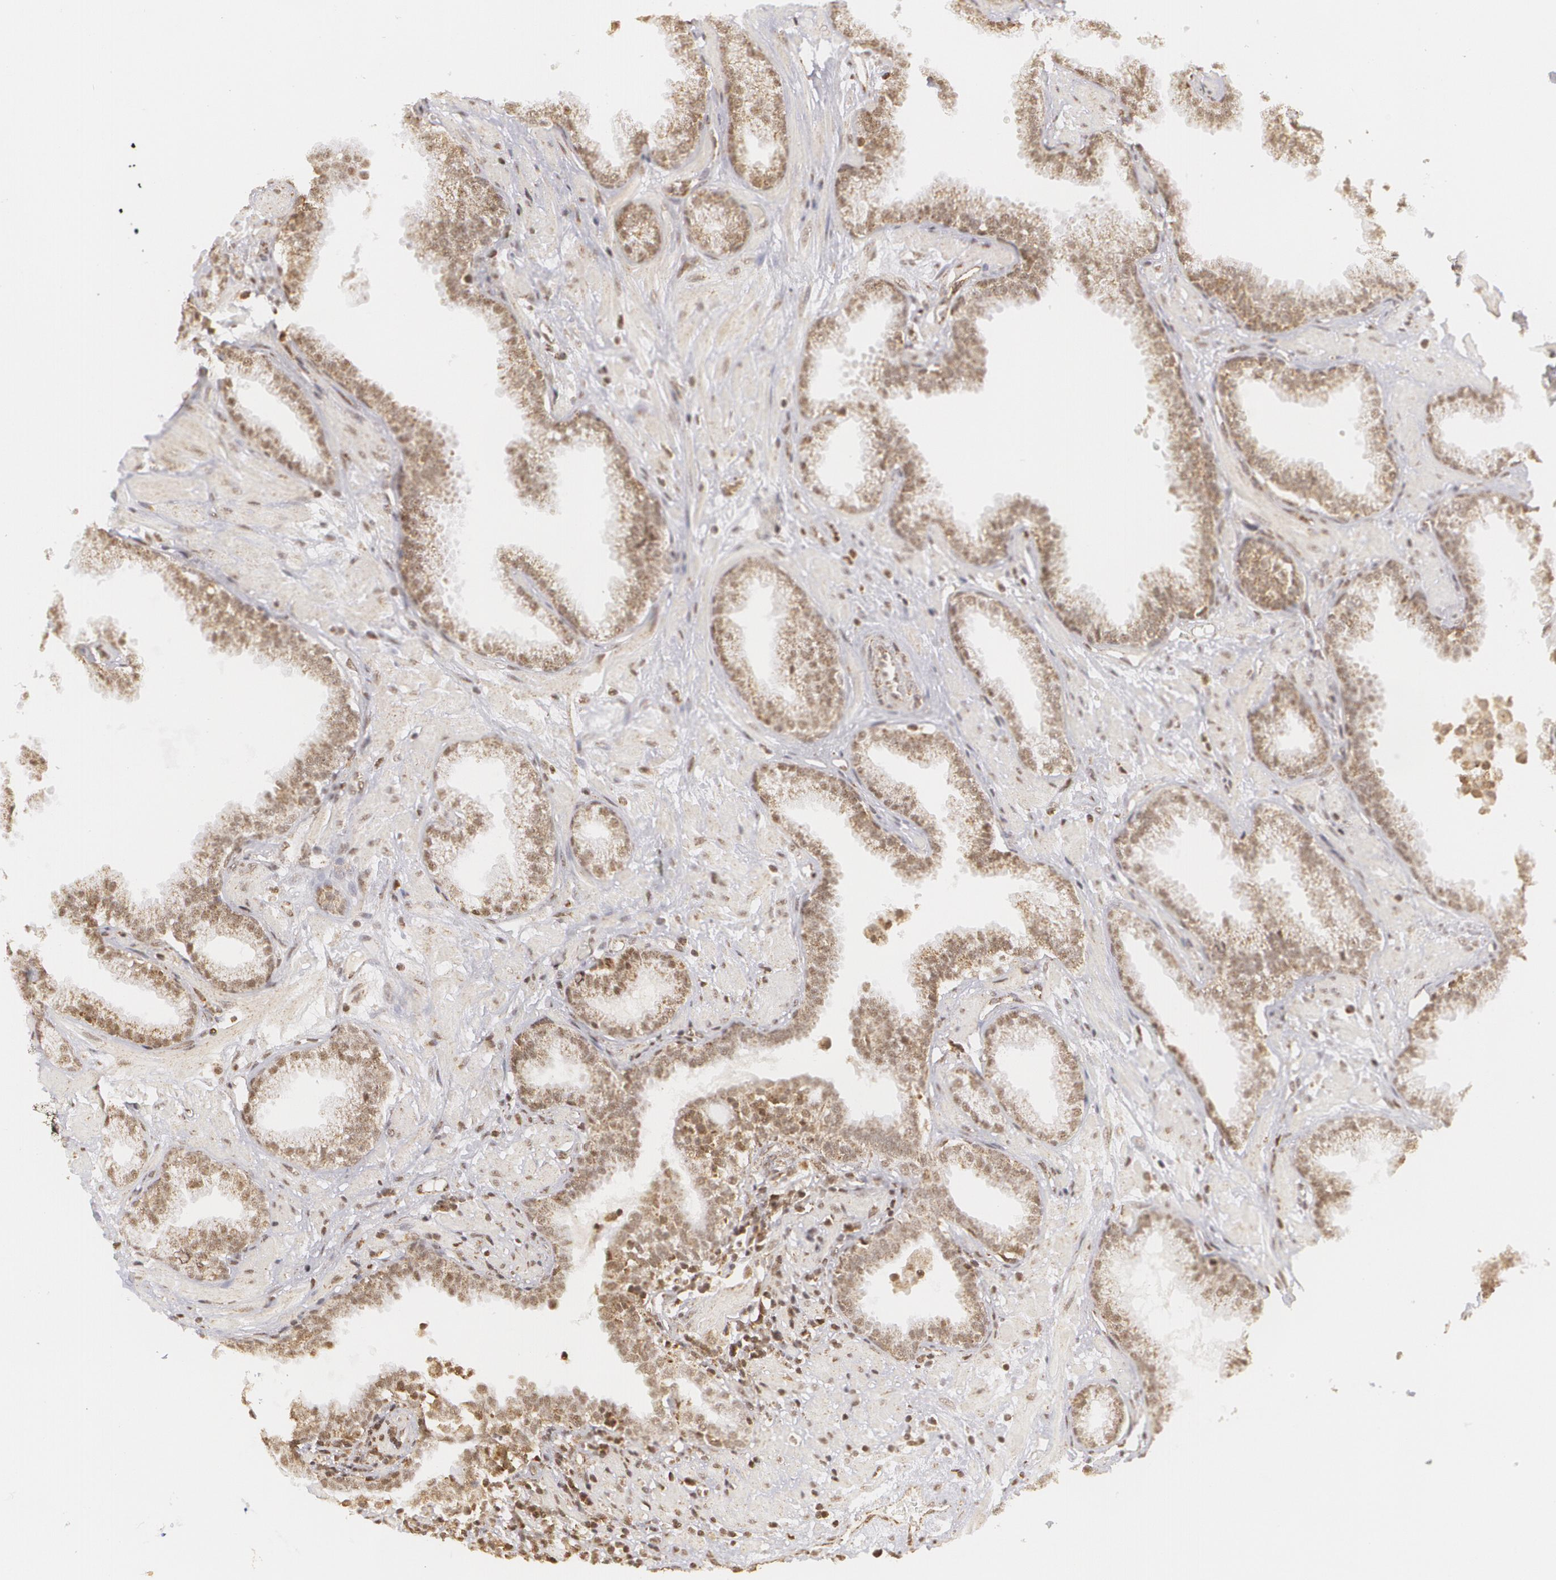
{"staining": {"intensity": "weak", "quantity": ">75%", "location": "nuclear"}, "tissue": "prostate", "cell_type": "Glandular cells", "image_type": "normal", "snomed": [{"axis": "morphology", "description": "Normal tissue, NOS"}, {"axis": "topography", "description": "Prostate"}], "caption": "The micrograph demonstrates a brown stain indicating the presence of a protein in the nuclear of glandular cells in prostate.", "gene": "MXD1", "patient": {"sex": "male", "age": 64}}